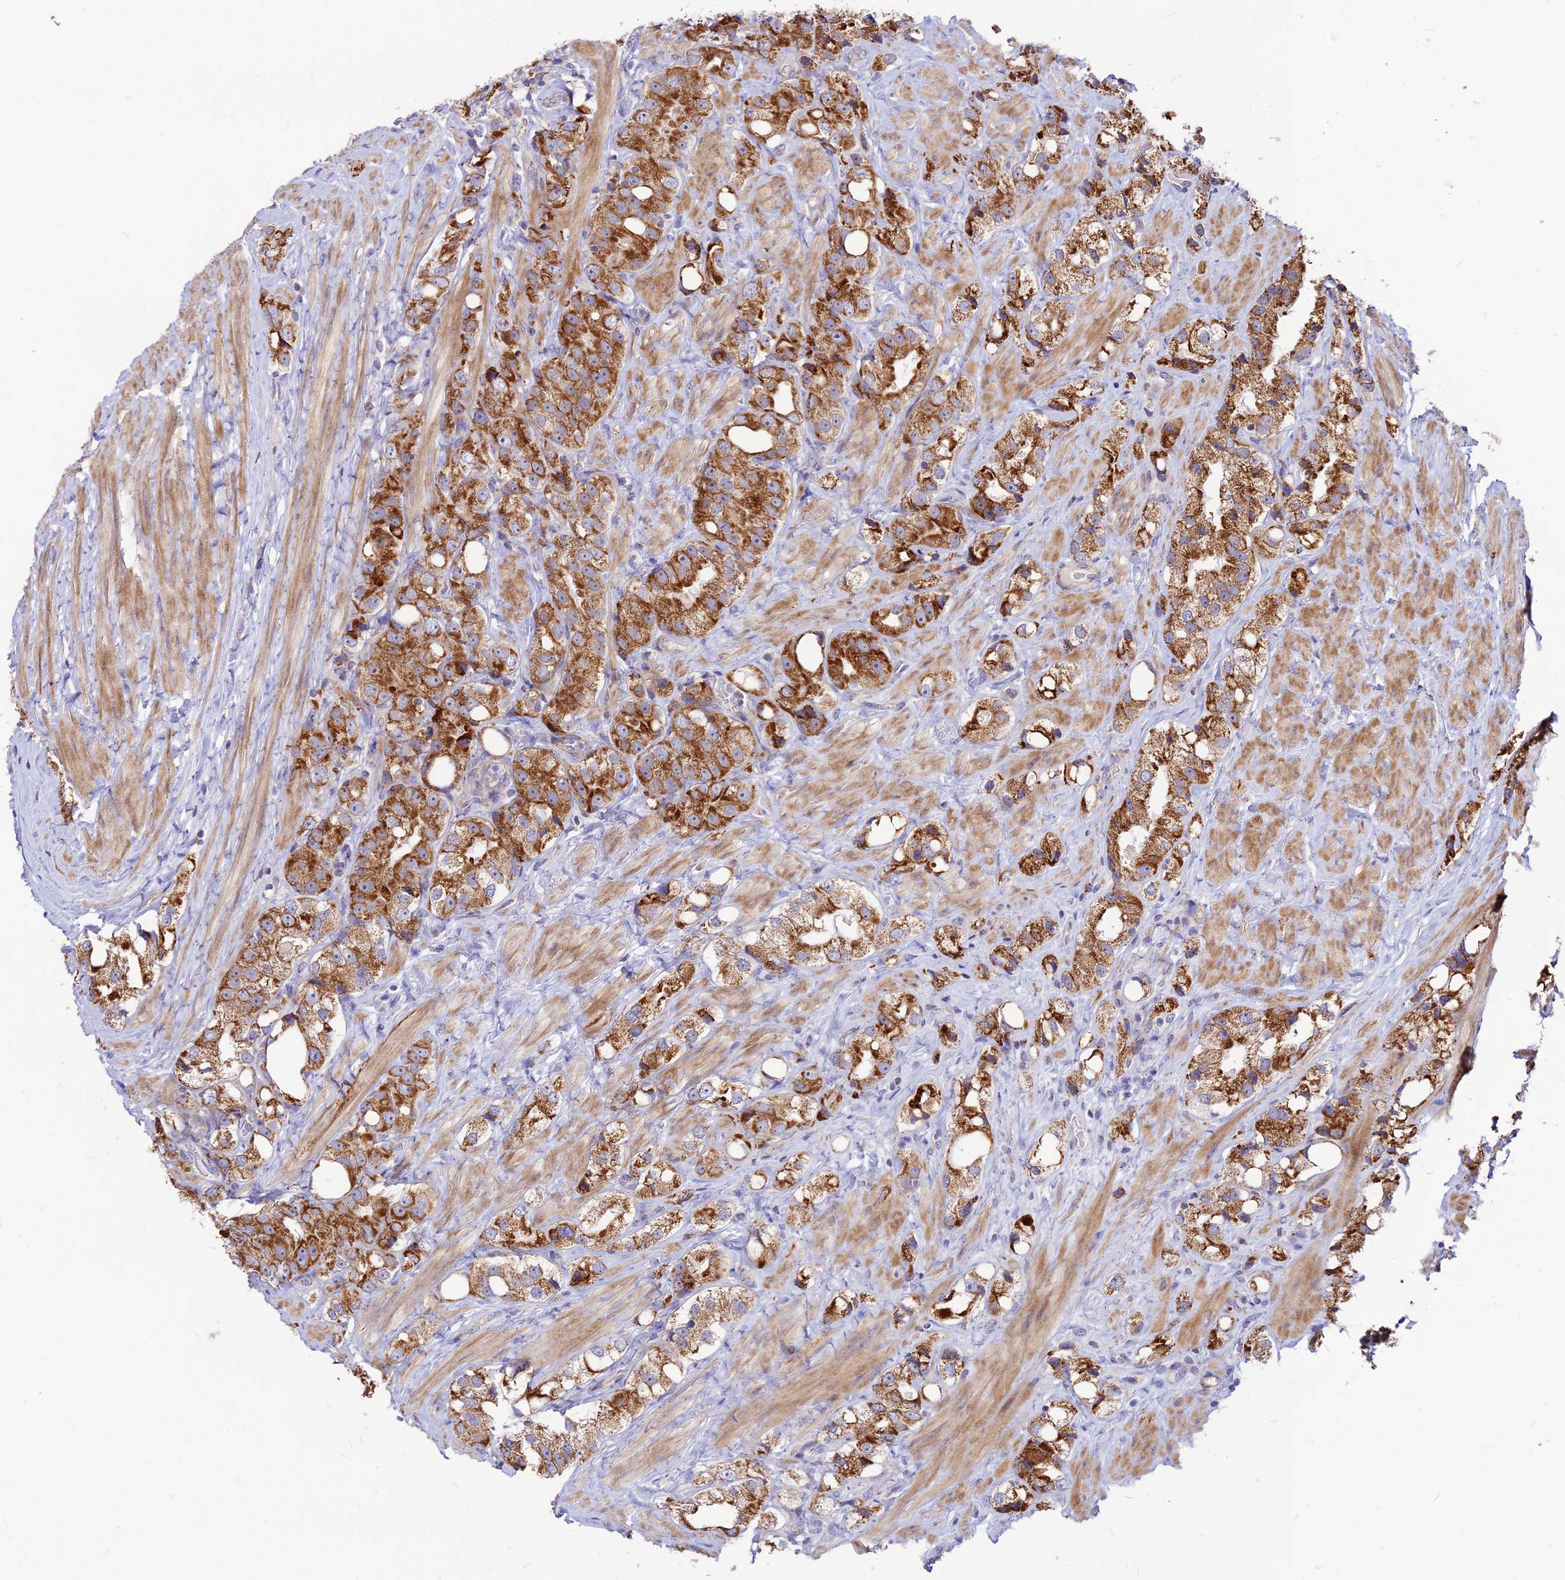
{"staining": {"intensity": "moderate", "quantity": ">75%", "location": "cytoplasmic/membranous"}, "tissue": "prostate cancer", "cell_type": "Tumor cells", "image_type": "cancer", "snomed": [{"axis": "morphology", "description": "Adenocarcinoma, NOS"}, {"axis": "topography", "description": "Prostate"}], "caption": "Protein expression analysis of adenocarcinoma (prostate) exhibits moderate cytoplasmic/membranous positivity in about >75% of tumor cells. (DAB IHC with brightfield microscopy, high magnification).", "gene": "ECI1", "patient": {"sex": "male", "age": 79}}